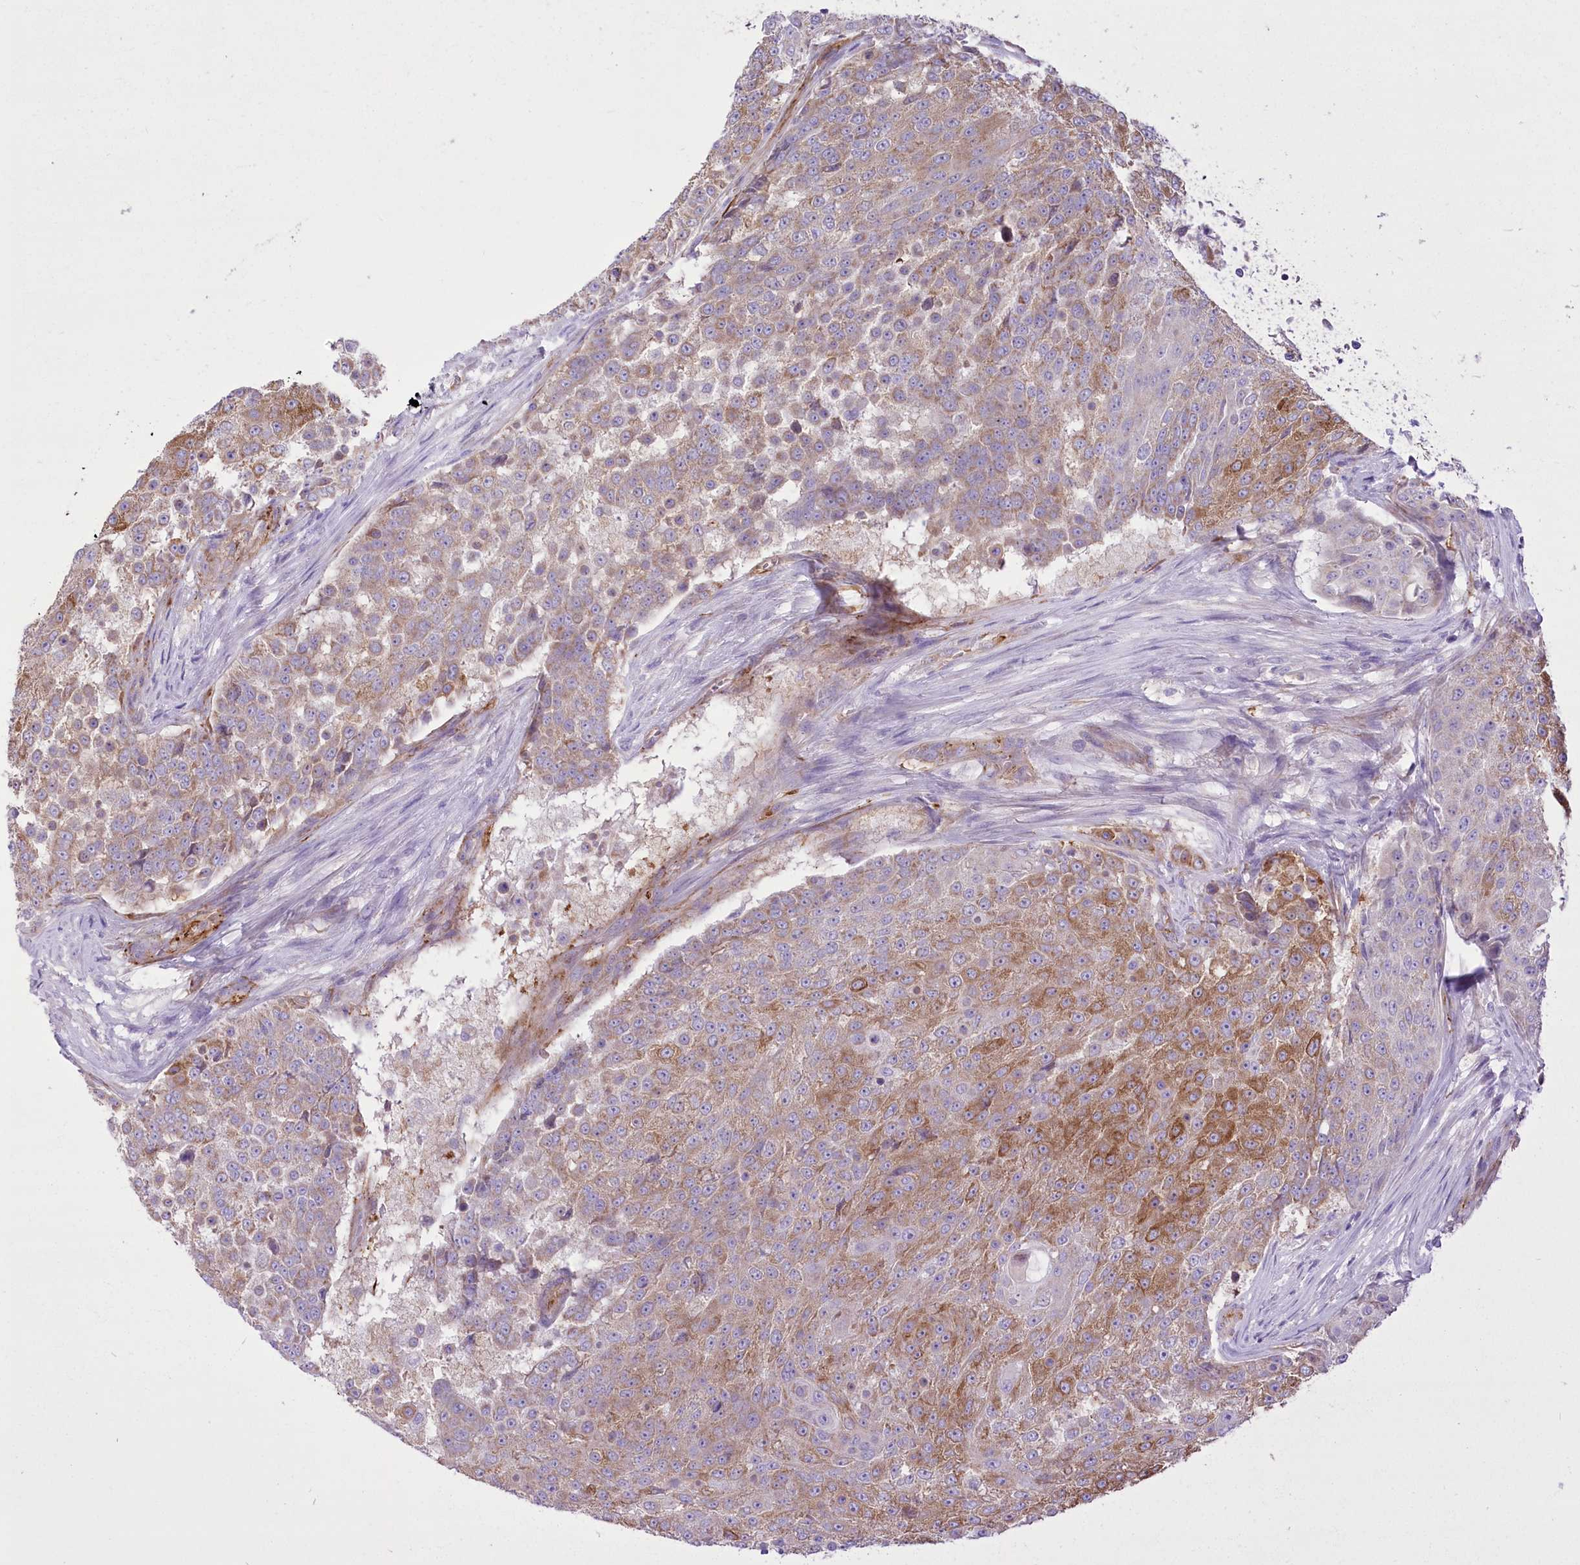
{"staining": {"intensity": "moderate", "quantity": "25%-75%", "location": "cytoplasmic/membranous"}, "tissue": "urothelial cancer", "cell_type": "Tumor cells", "image_type": "cancer", "snomed": [{"axis": "morphology", "description": "Urothelial carcinoma, High grade"}, {"axis": "topography", "description": "Urinary bladder"}], "caption": "Immunohistochemistry photomicrograph of urothelial cancer stained for a protein (brown), which exhibits medium levels of moderate cytoplasmic/membranous expression in about 25%-75% of tumor cells.", "gene": "ANGPTL3", "patient": {"sex": "female", "age": 63}}